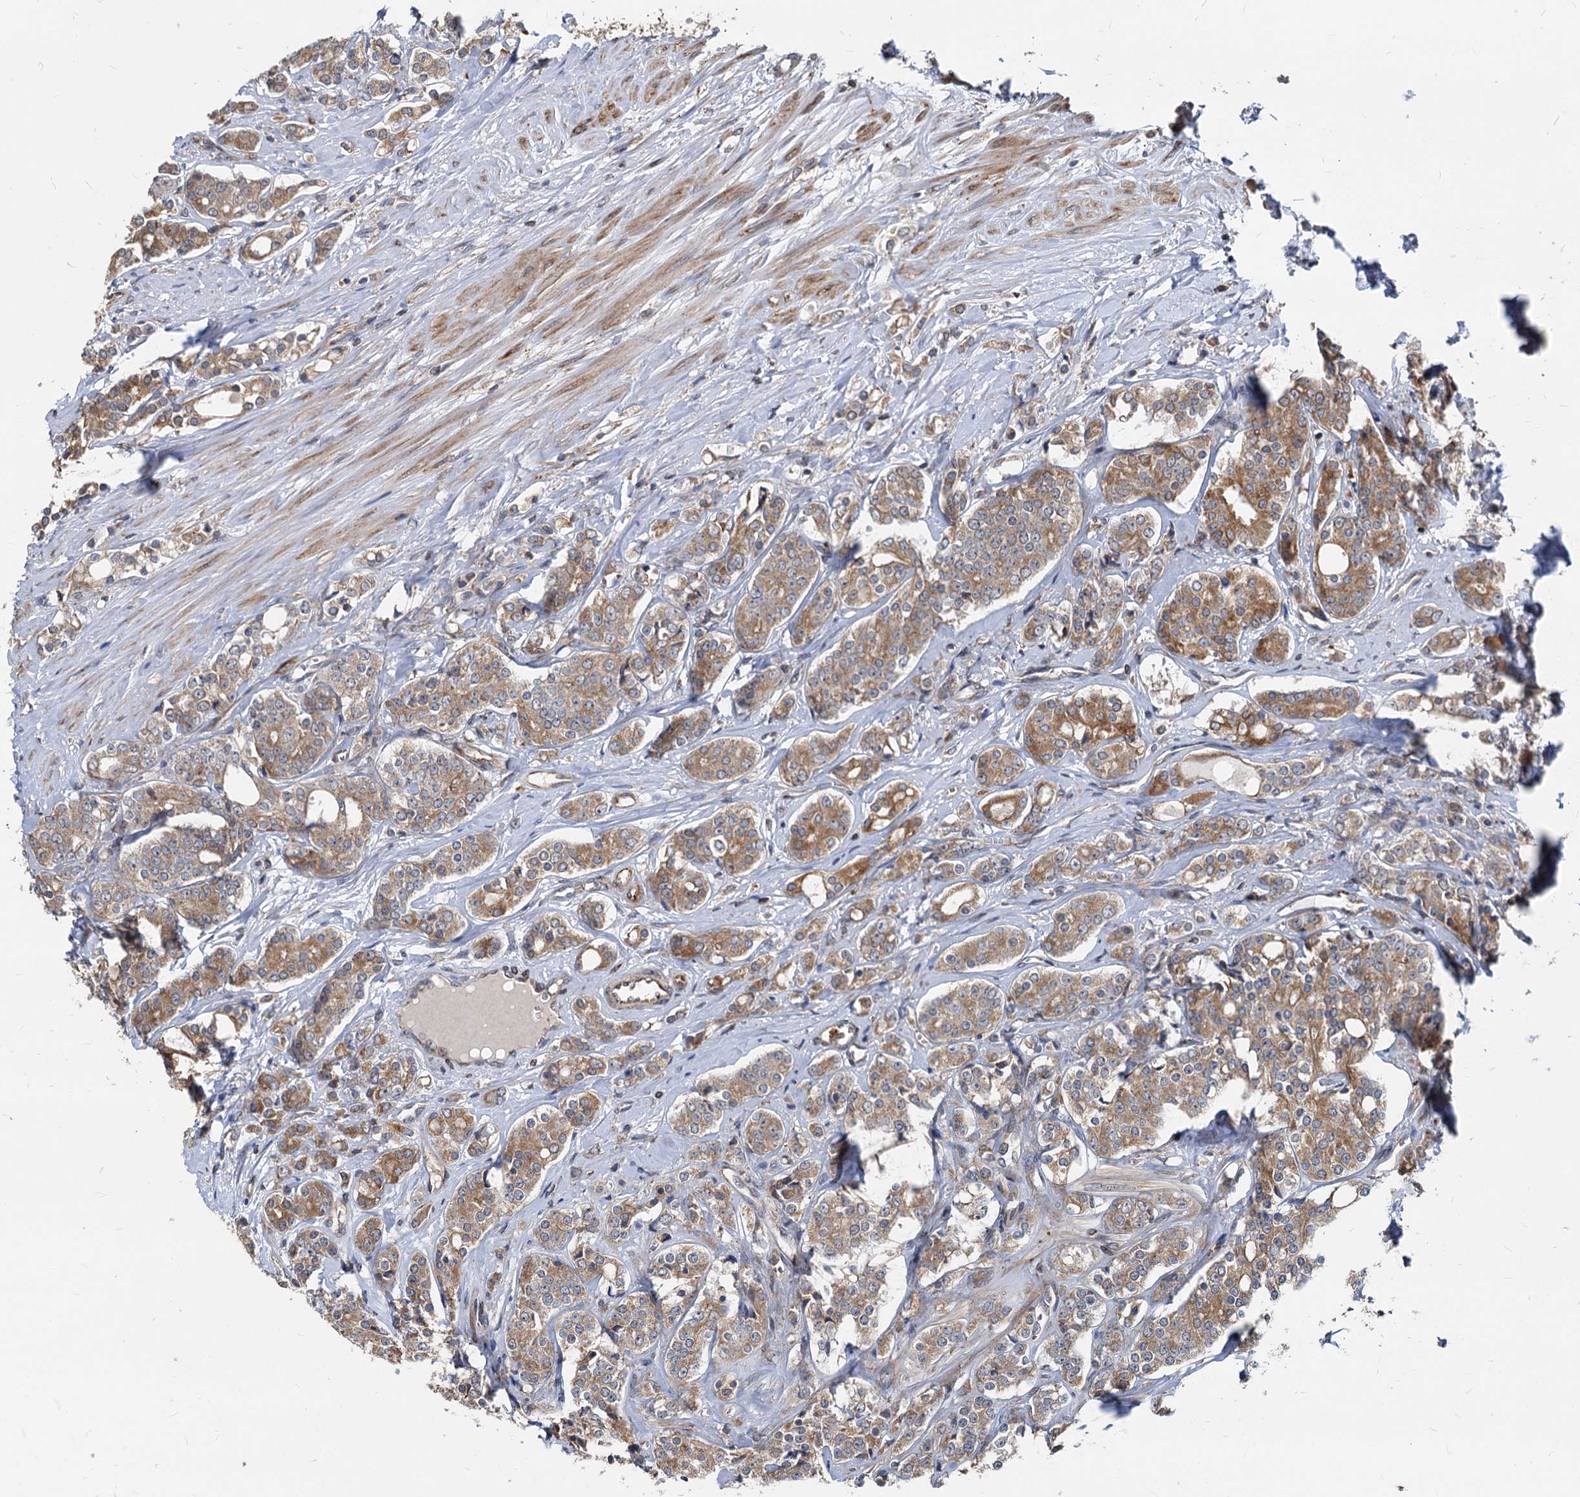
{"staining": {"intensity": "moderate", "quantity": ">75%", "location": "cytoplasmic/membranous"}, "tissue": "prostate cancer", "cell_type": "Tumor cells", "image_type": "cancer", "snomed": [{"axis": "morphology", "description": "Adenocarcinoma, High grade"}, {"axis": "topography", "description": "Prostate"}], "caption": "Protein staining of high-grade adenocarcinoma (prostate) tissue demonstrates moderate cytoplasmic/membranous expression in about >75% of tumor cells.", "gene": "STIM1", "patient": {"sex": "male", "age": 62}}